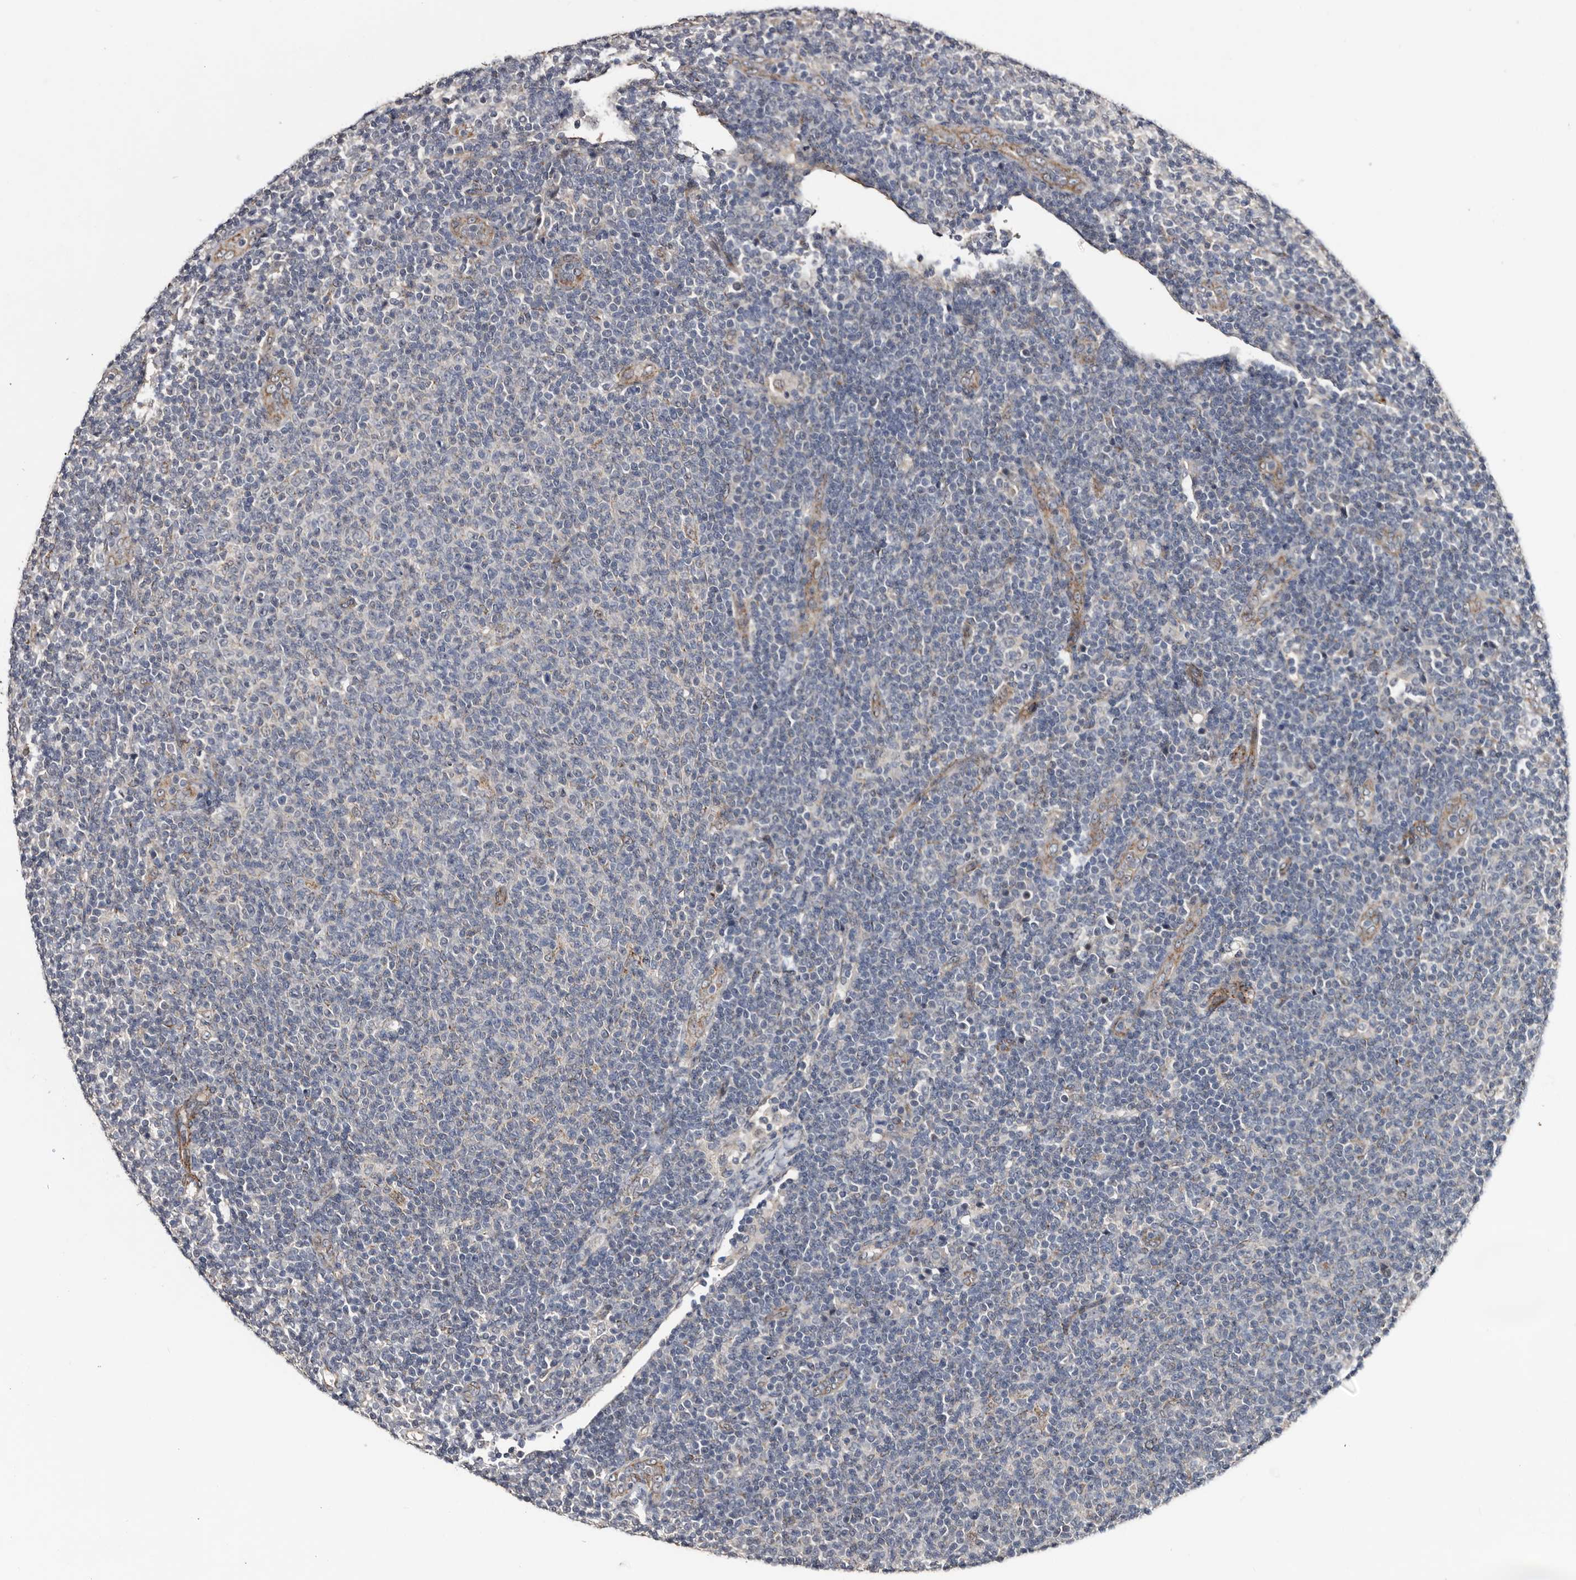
{"staining": {"intensity": "negative", "quantity": "none", "location": "none"}, "tissue": "lymphoma", "cell_type": "Tumor cells", "image_type": "cancer", "snomed": [{"axis": "morphology", "description": "Malignant lymphoma, non-Hodgkin's type, Low grade"}, {"axis": "topography", "description": "Lymph node"}], "caption": "The immunohistochemistry image has no significant expression in tumor cells of lymphoma tissue.", "gene": "ARMCX2", "patient": {"sex": "male", "age": 66}}